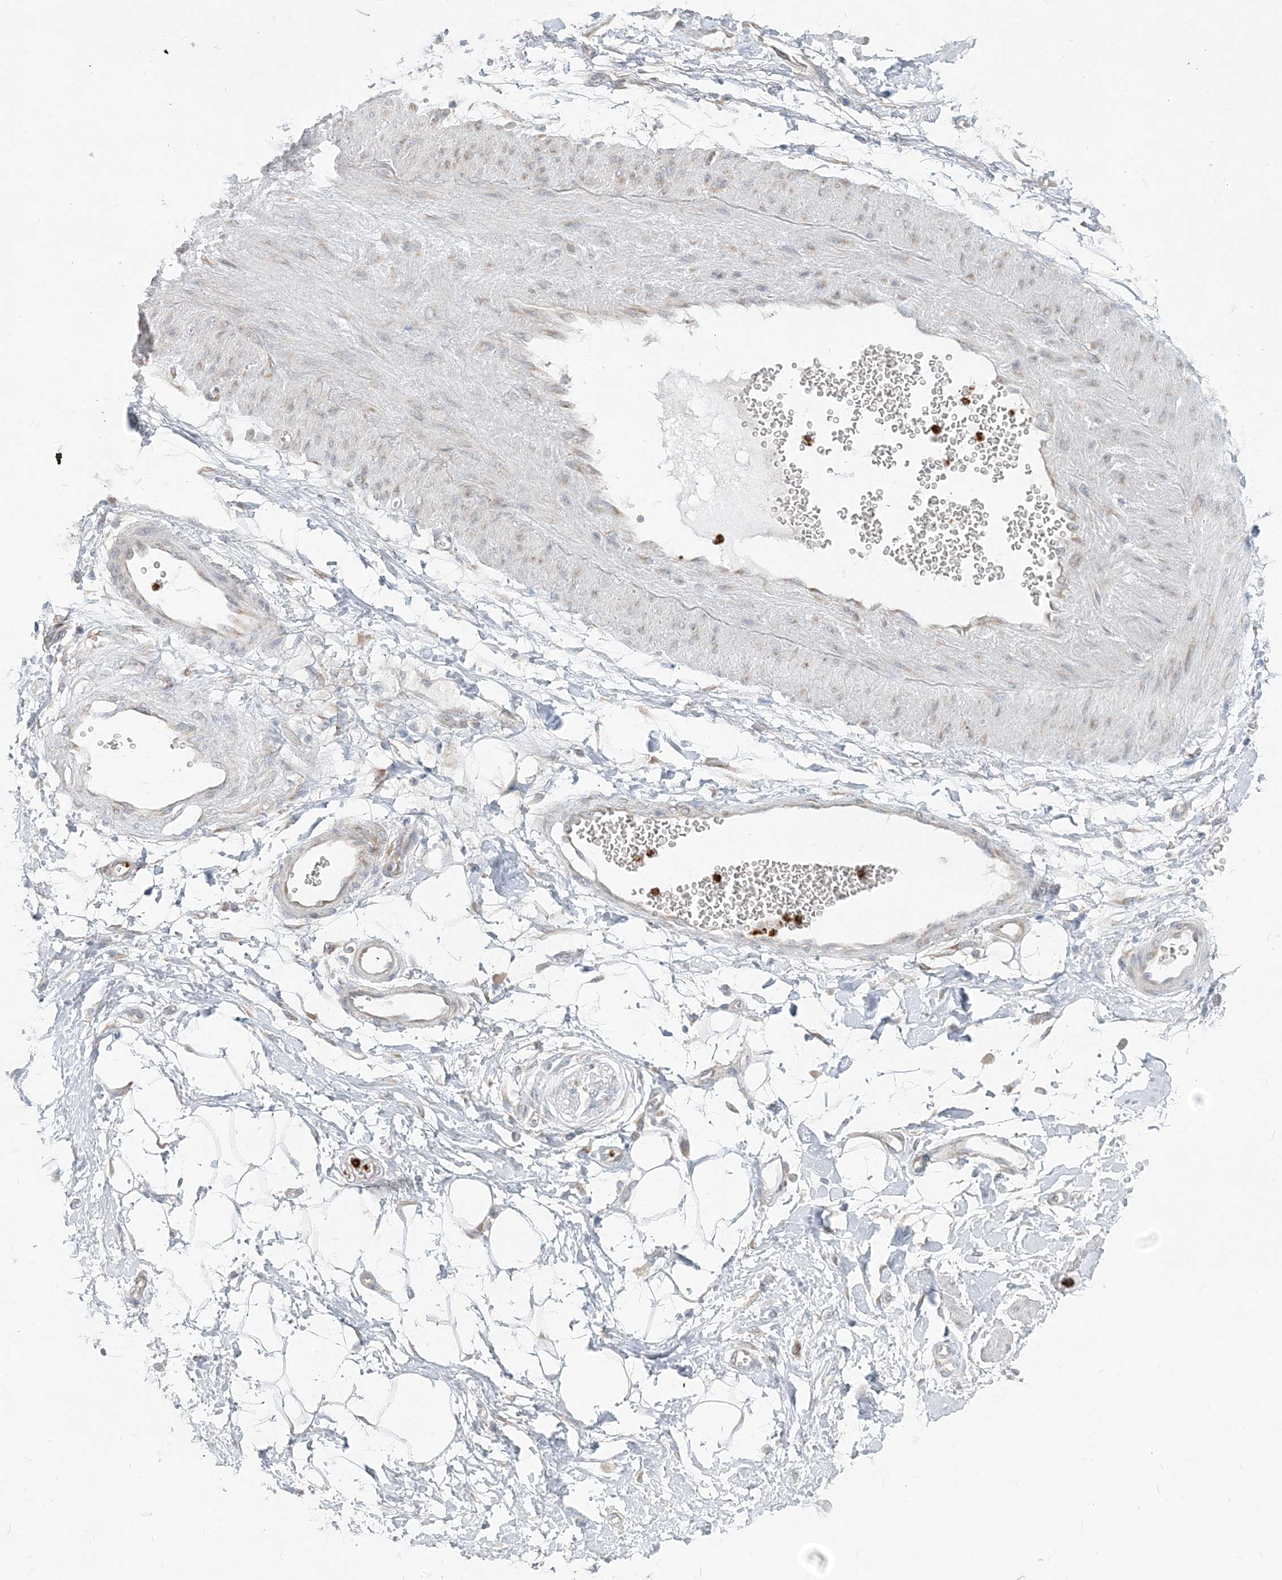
{"staining": {"intensity": "negative", "quantity": "none", "location": "none"}, "tissue": "adipose tissue", "cell_type": "Adipocytes", "image_type": "normal", "snomed": [{"axis": "morphology", "description": "Normal tissue, NOS"}, {"axis": "morphology", "description": "Adenocarcinoma, NOS"}, {"axis": "topography", "description": "Pancreas"}, {"axis": "topography", "description": "Peripheral nerve tissue"}], "caption": "Immunohistochemistry of normal adipose tissue demonstrates no positivity in adipocytes. (IHC, brightfield microscopy, high magnification).", "gene": "CCNJ", "patient": {"sex": "male", "age": 59}}